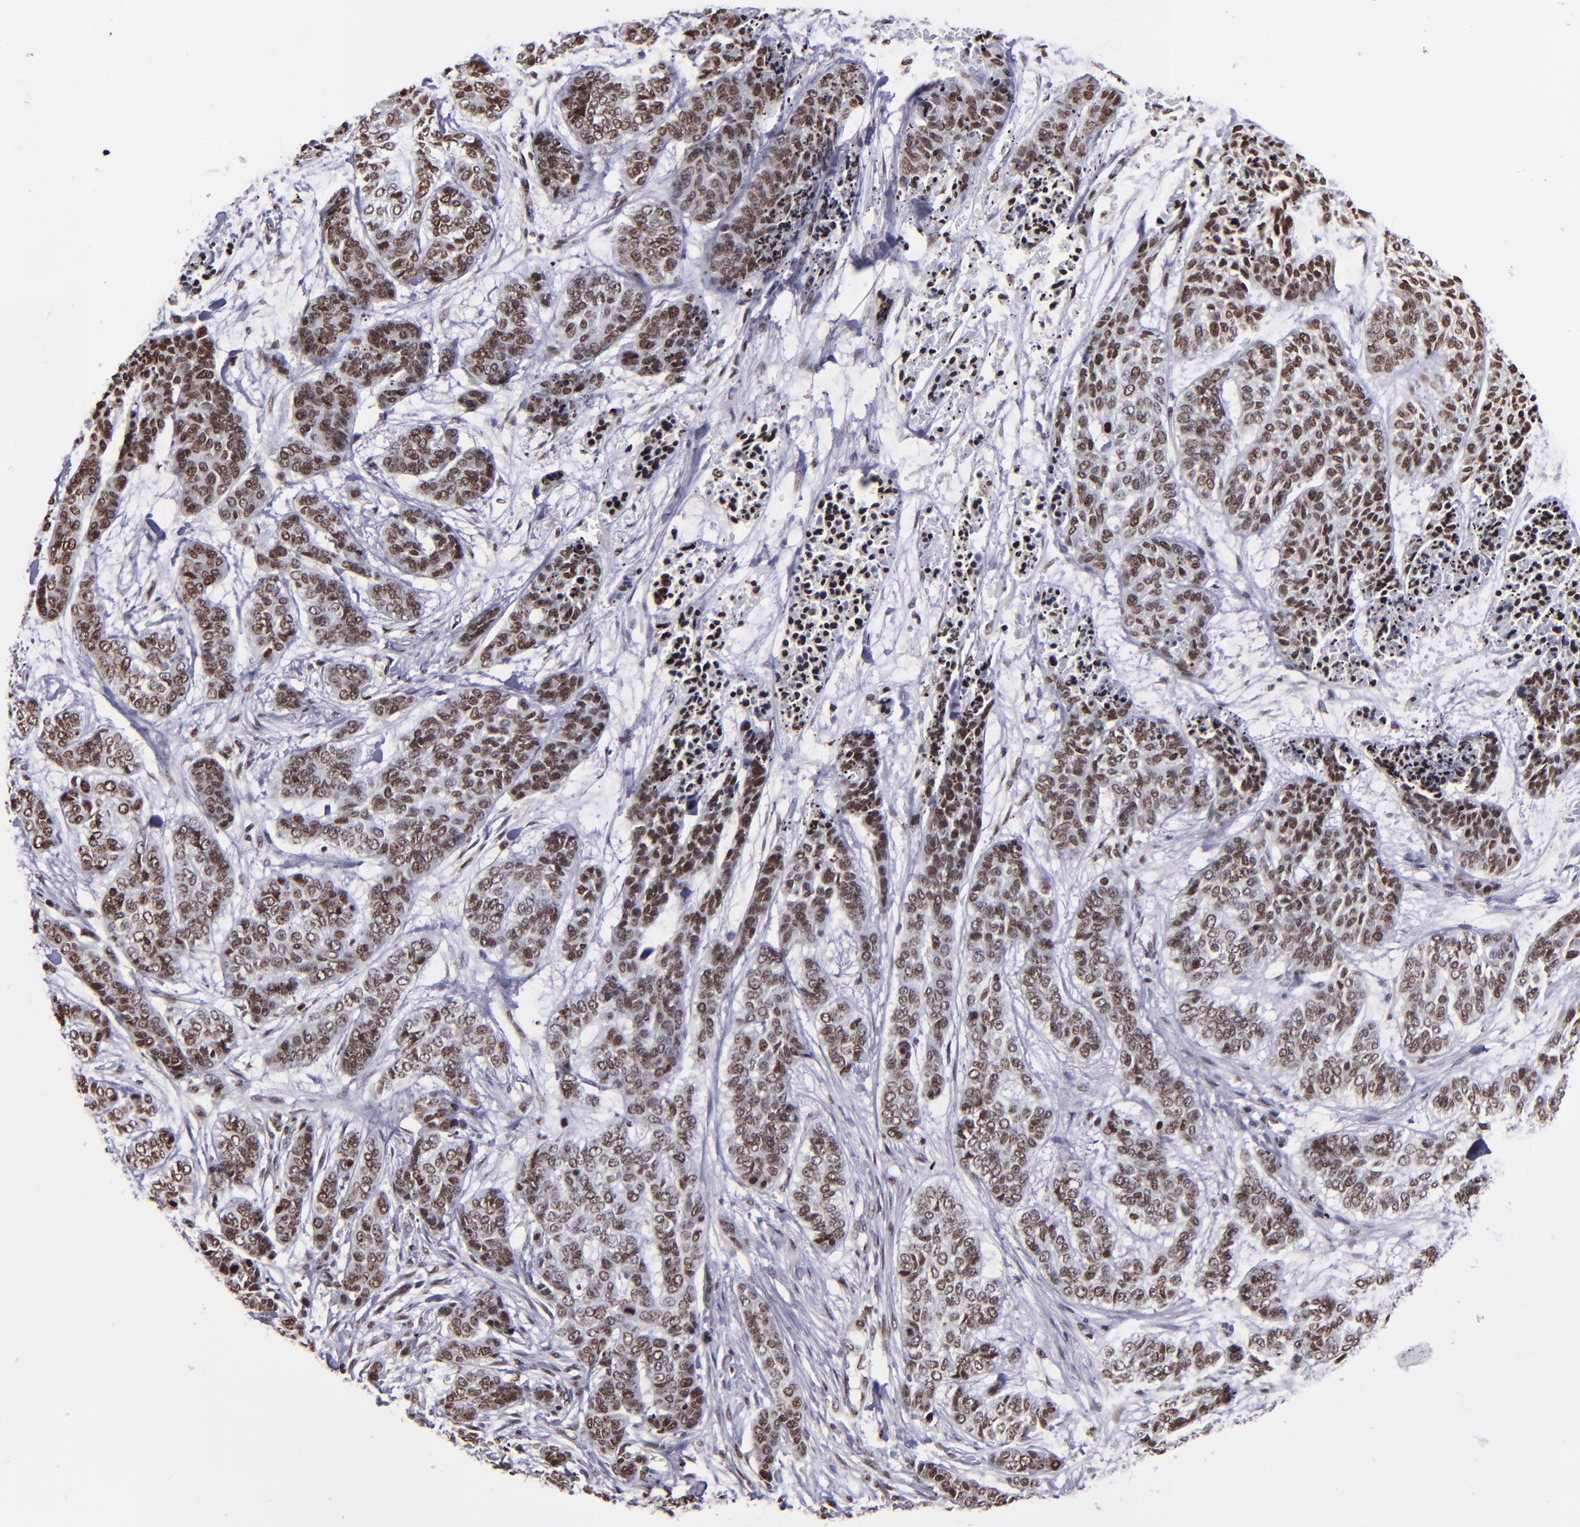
{"staining": {"intensity": "moderate", "quantity": ">75%", "location": "nuclear"}, "tissue": "skin cancer", "cell_type": "Tumor cells", "image_type": "cancer", "snomed": [{"axis": "morphology", "description": "Basal cell carcinoma"}, {"axis": "topography", "description": "Skin"}], "caption": "The micrograph demonstrates staining of skin cancer, revealing moderate nuclear protein staining (brown color) within tumor cells.", "gene": "CDKL5", "patient": {"sex": "female", "age": 64}}